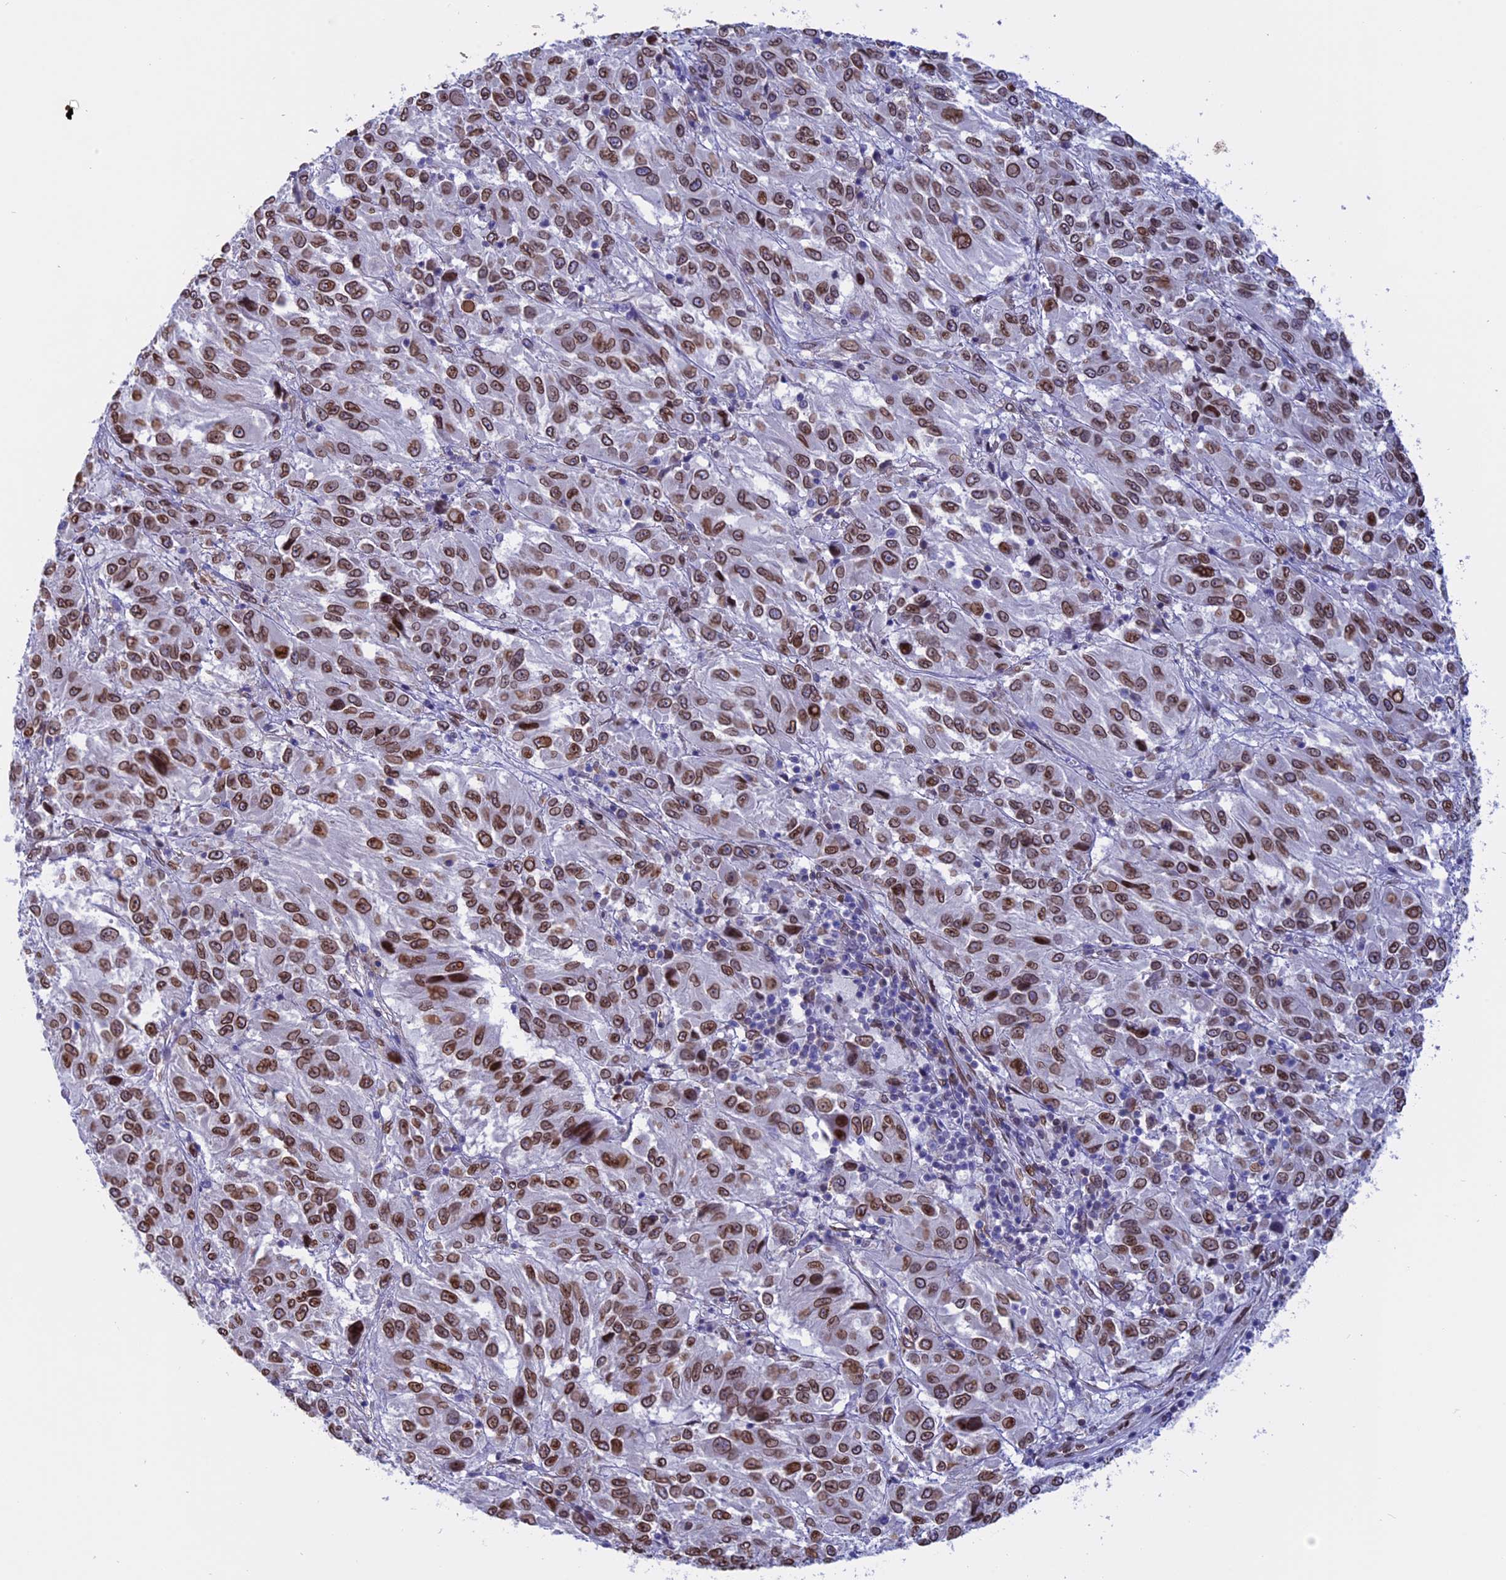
{"staining": {"intensity": "moderate", "quantity": ">75%", "location": "cytoplasmic/membranous,nuclear"}, "tissue": "melanoma", "cell_type": "Tumor cells", "image_type": "cancer", "snomed": [{"axis": "morphology", "description": "Malignant melanoma, Metastatic site"}, {"axis": "topography", "description": "Lung"}], "caption": "Malignant melanoma (metastatic site) was stained to show a protein in brown. There is medium levels of moderate cytoplasmic/membranous and nuclear expression in about >75% of tumor cells. Nuclei are stained in blue.", "gene": "TMPRSS7", "patient": {"sex": "male", "age": 64}}